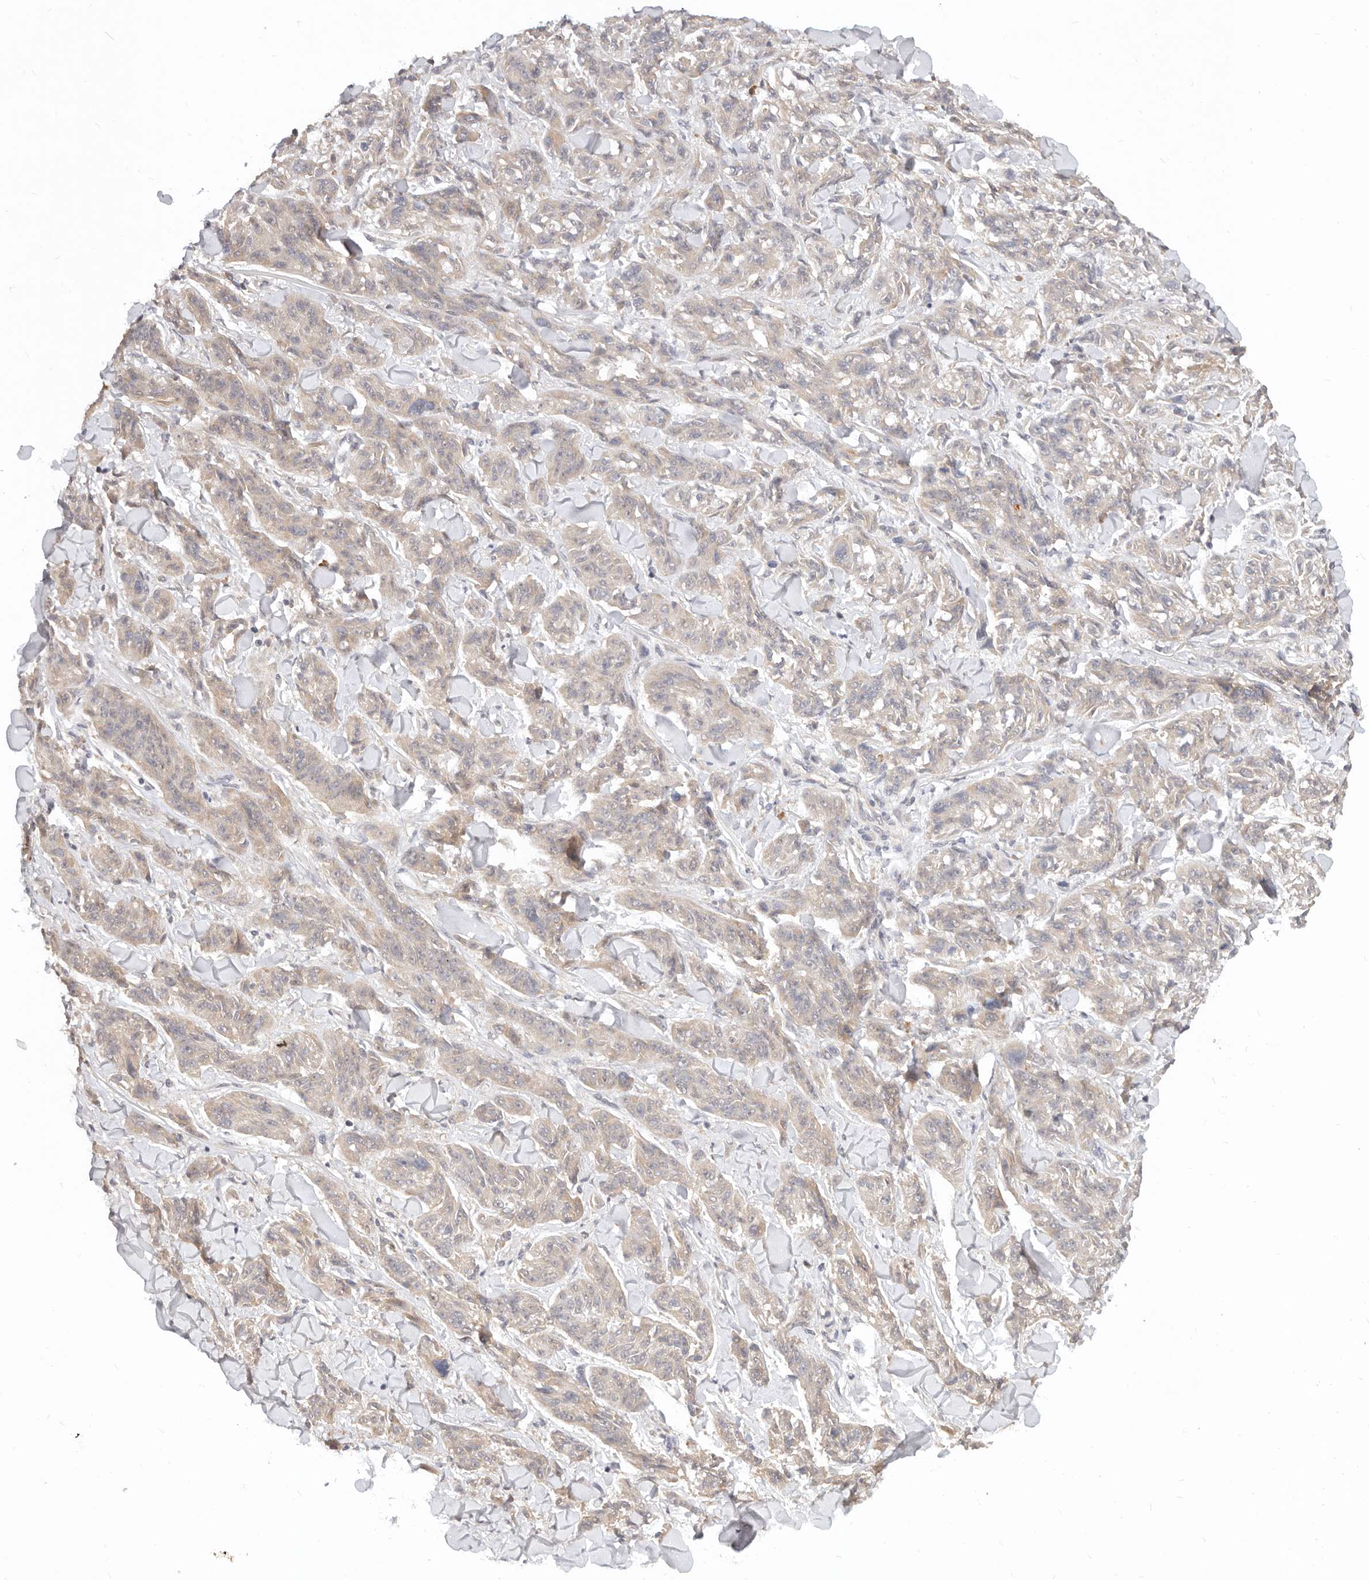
{"staining": {"intensity": "weak", "quantity": ">75%", "location": "cytoplasmic/membranous"}, "tissue": "melanoma", "cell_type": "Tumor cells", "image_type": "cancer", "snomed": [{"axis": "morphology", "description": "Malignant melanoma, NOS"}, {"axis": "topography", "description": "Skin"}], "caption": "Immunohistochemistry (IHC) of malignant melanoma demonstrates low levels of weak cytoplasmic/membranous staining in approximately >75% of tumor cells. (Stains: DAB in brown, nuclei in blue, Microscopy: brightfield microscopy at high magnification).", "gene": "USP49", "patient": {"sex": "male", "age": 53}}